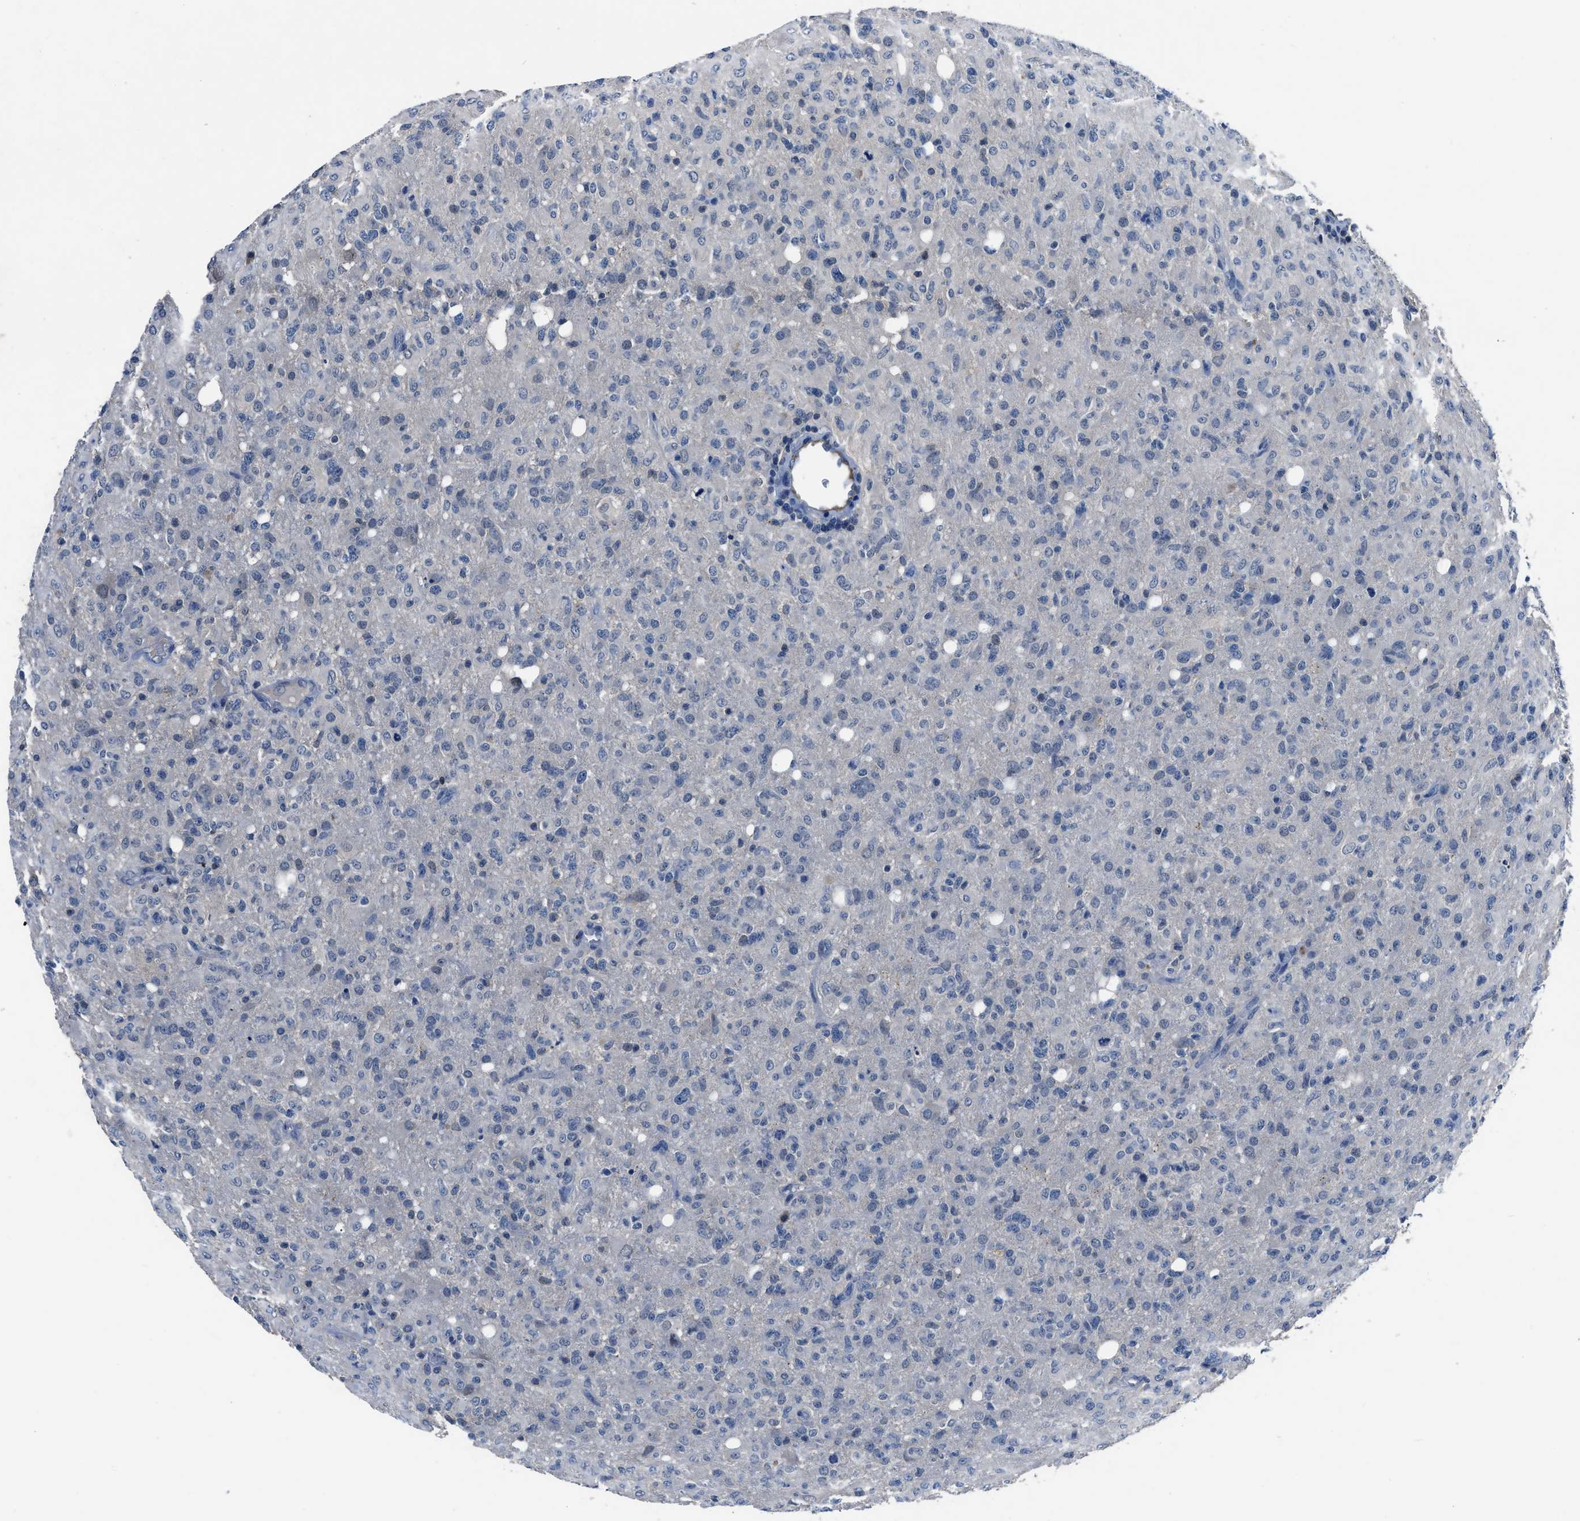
{"staining": {"intensity": "negative", "quantity": "none", "location": "none"}, "tissue": "glioma", "cell_type": "Tumor cells", "image_type": "cancer", "snomed": [{"axis": "morphology", "description": "Glioma, malignant, High grade"}, {"axis": "topography", "description": "Brain"}], "caption": "A high-resolution photomicrograph shows immunohistochemistry staining of malignant glioma (high-grade), which reveals no significant staining in tumor cells. (DAB immunohistochemistry visualized using brightfield microscopy, high magnification).", "gene": "LANCL2", "patient": {"sex": "female", "age": 57}}